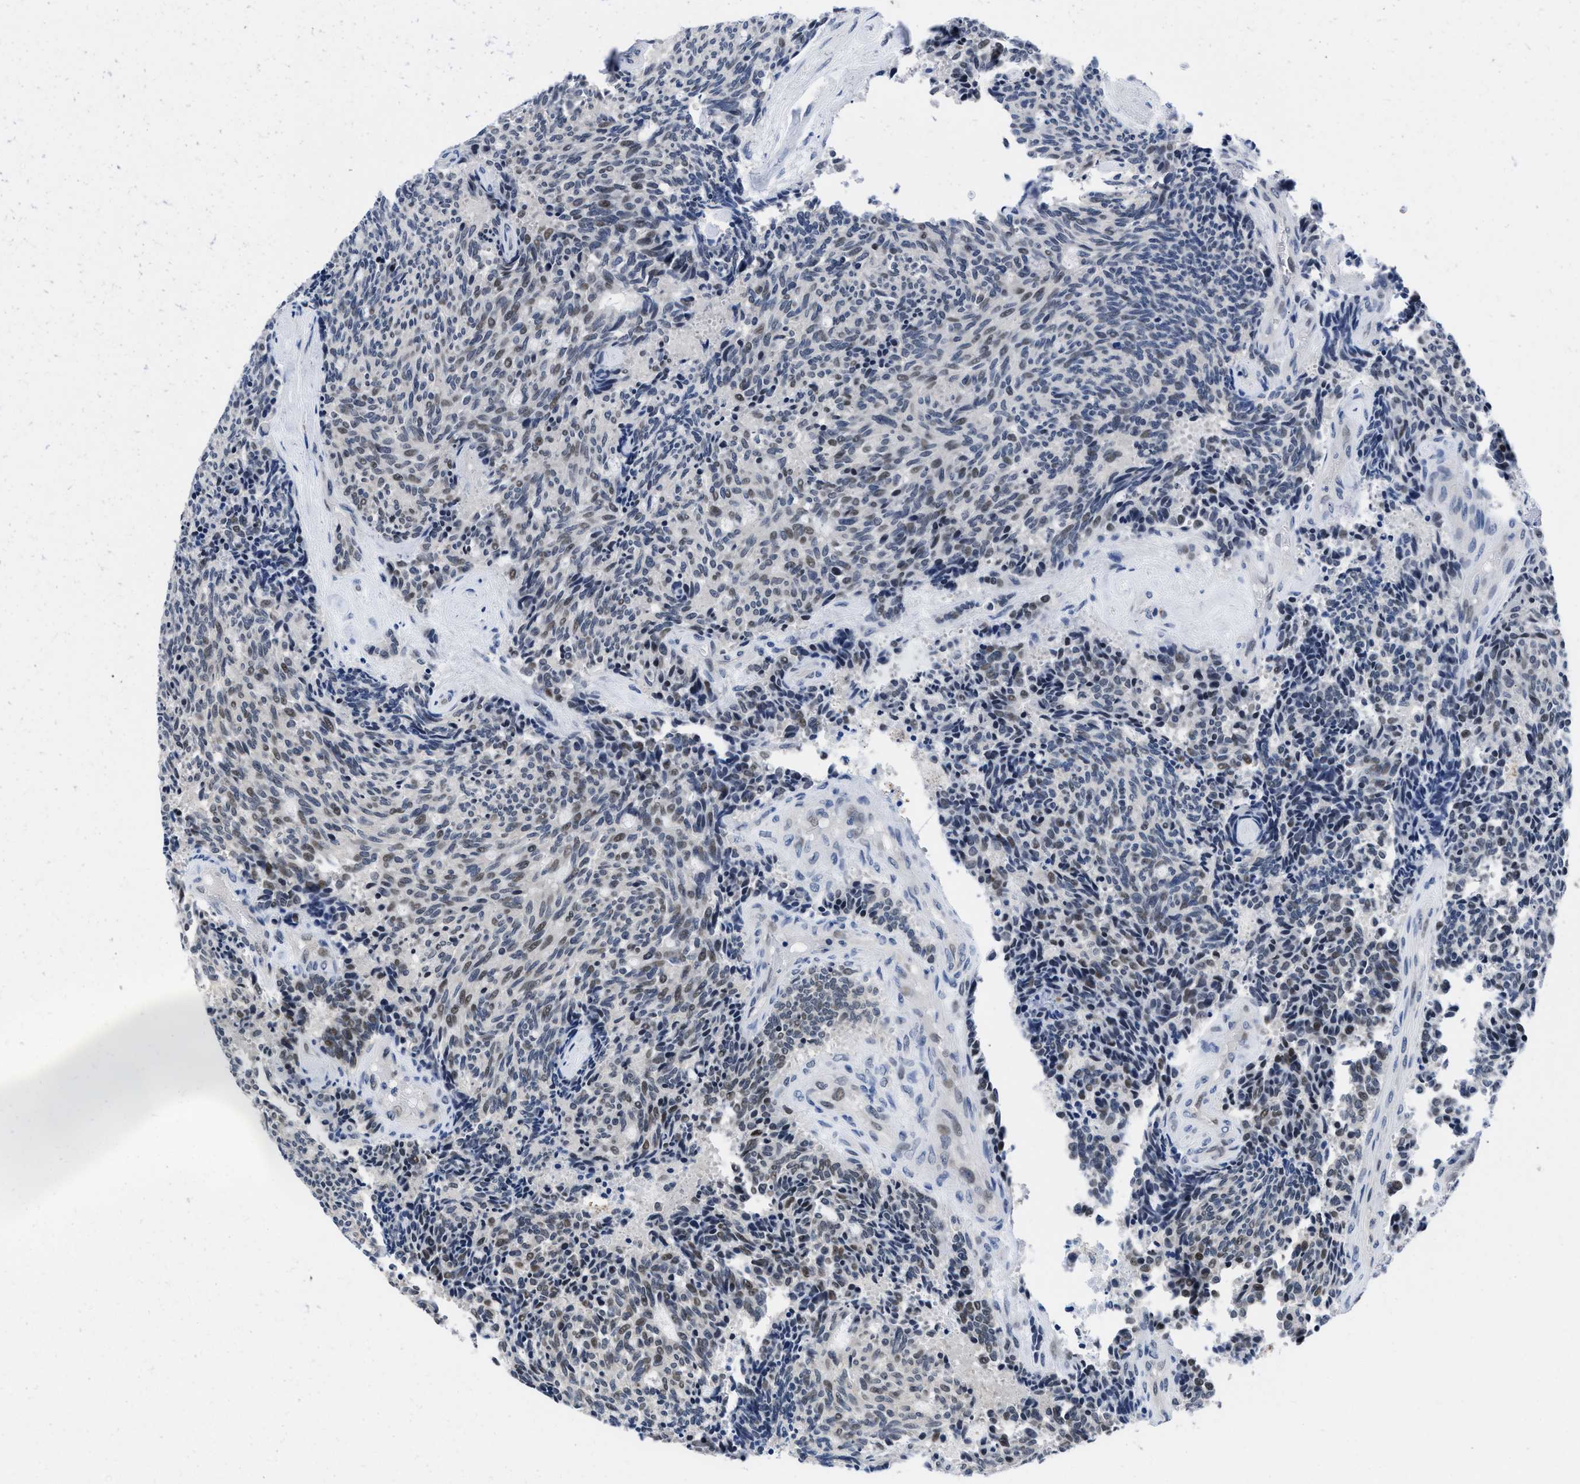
{"staining": {"intensity": "weak", "quantity": "25%-75%", "location": "nuclear"}, "tissue": "carcinoid", "cell_type": "Tumor cells", "image_type": "cancer", "snomed": [{"axis": "morphology", "description": "Carcinoid, malignant, NOS"}, {"axis": "topography", "description": "Pancreas"}], "caption": "Brown immunohistochemical staining in human carcinoid (malignant) exhibits weak nuclear expression in approximately 25%-75% of tumor cells.", "gene": "WDR81", "patient": {"sex": "female", "age": 54}}